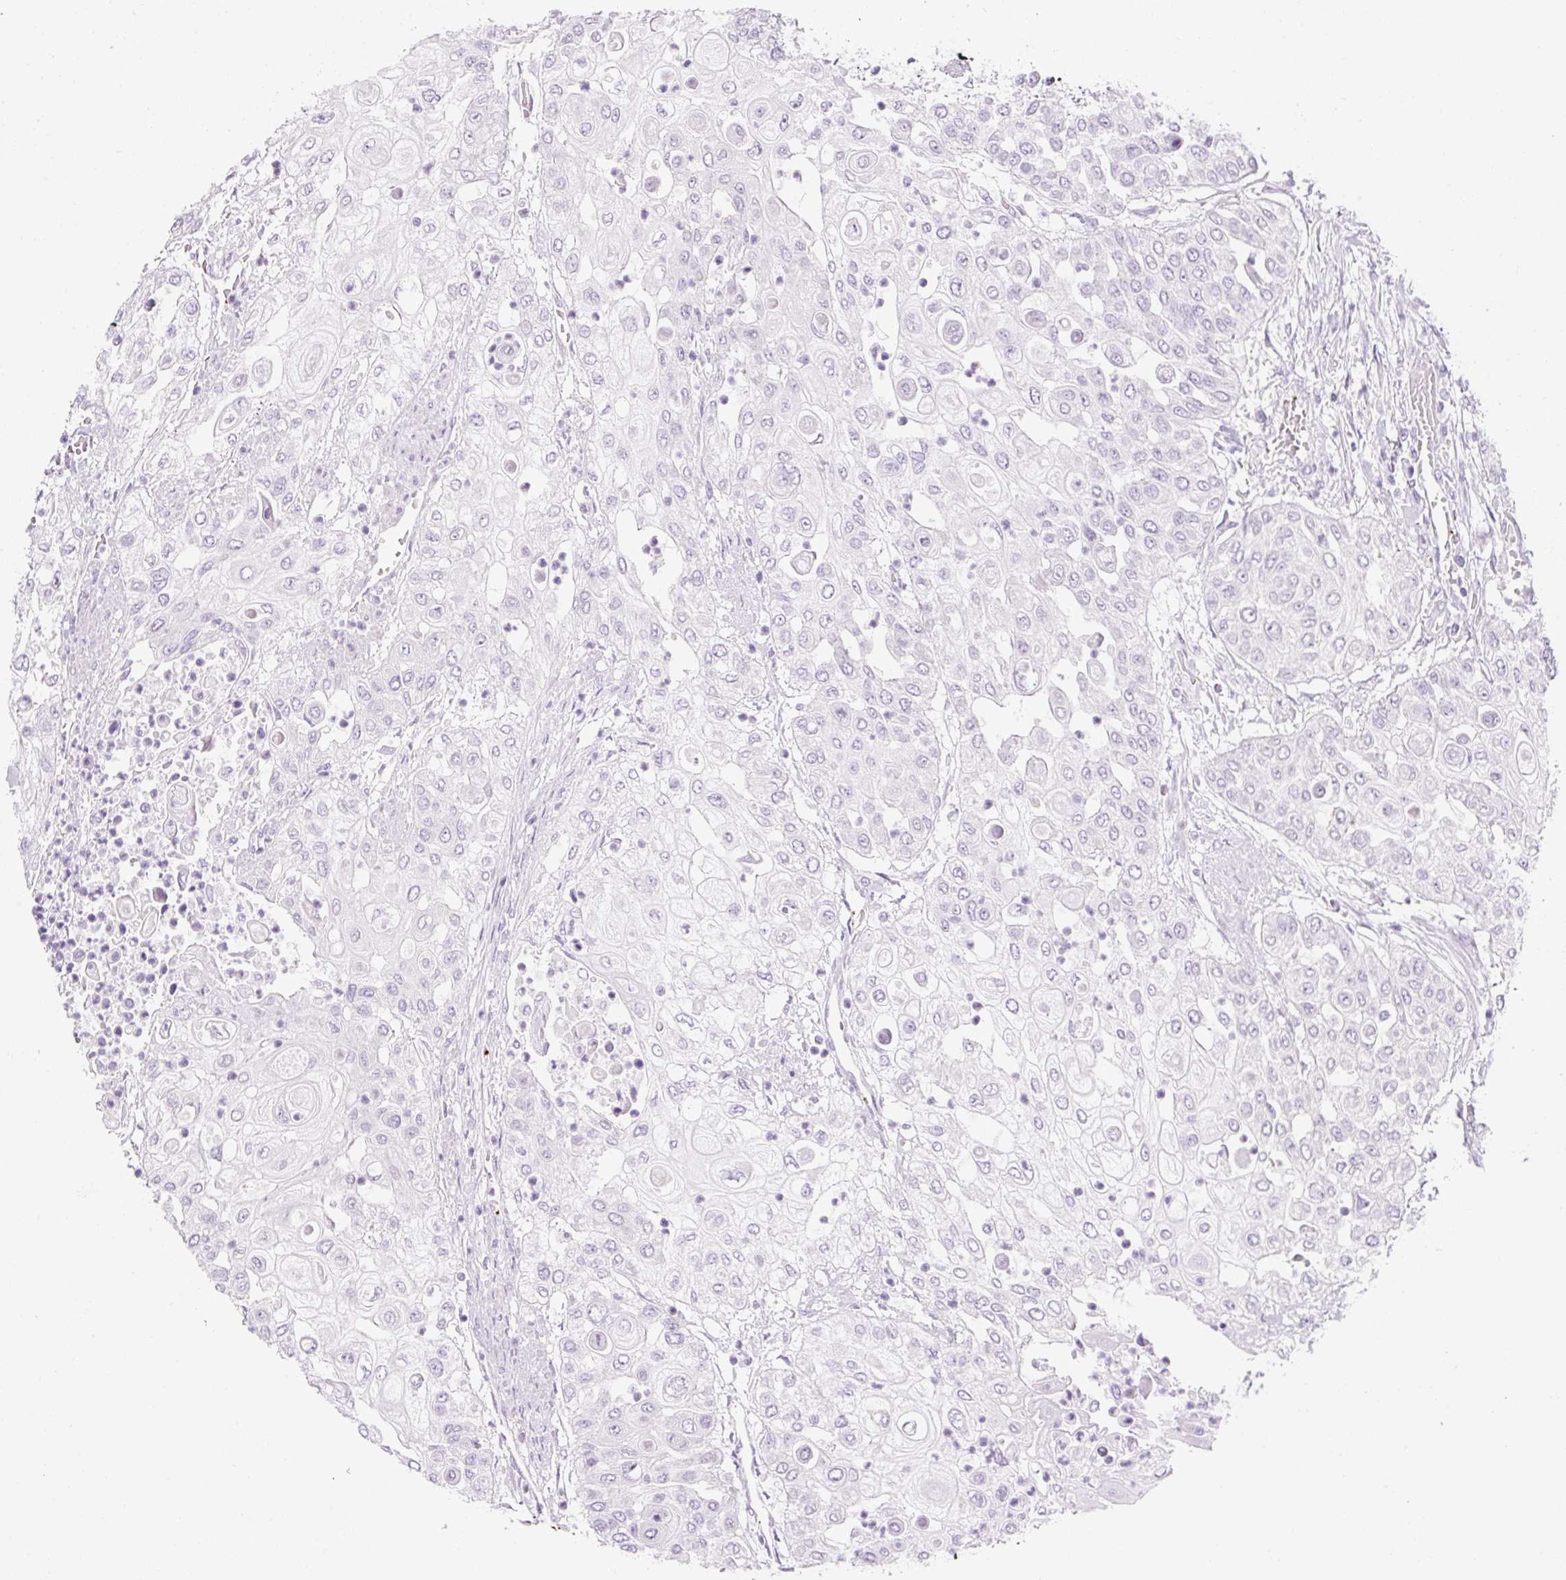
{"staining": {"intensity": "negative", "quantity": "none", "location": "none"}, "tissue": "urothelial cancer", "cell_type": "Tumor cells", "image_type": "cancer", "snomed": [{"axis": "morphology", "description": "Urothelial carcinoma, High grade"}, {"axis": "topography", "description": "Urinary bladder"}], "caption": "Urothelial cancer was stained to show a protein in brown. There is no significant expression in tumor cells. Brightfield microscopy of immunohistochemistry stained with DAB (brown) and hematoxylin (blue), captured at high magnification.", "gene": "PF4V1", "patient": {"sex": "female", "age": 79}}